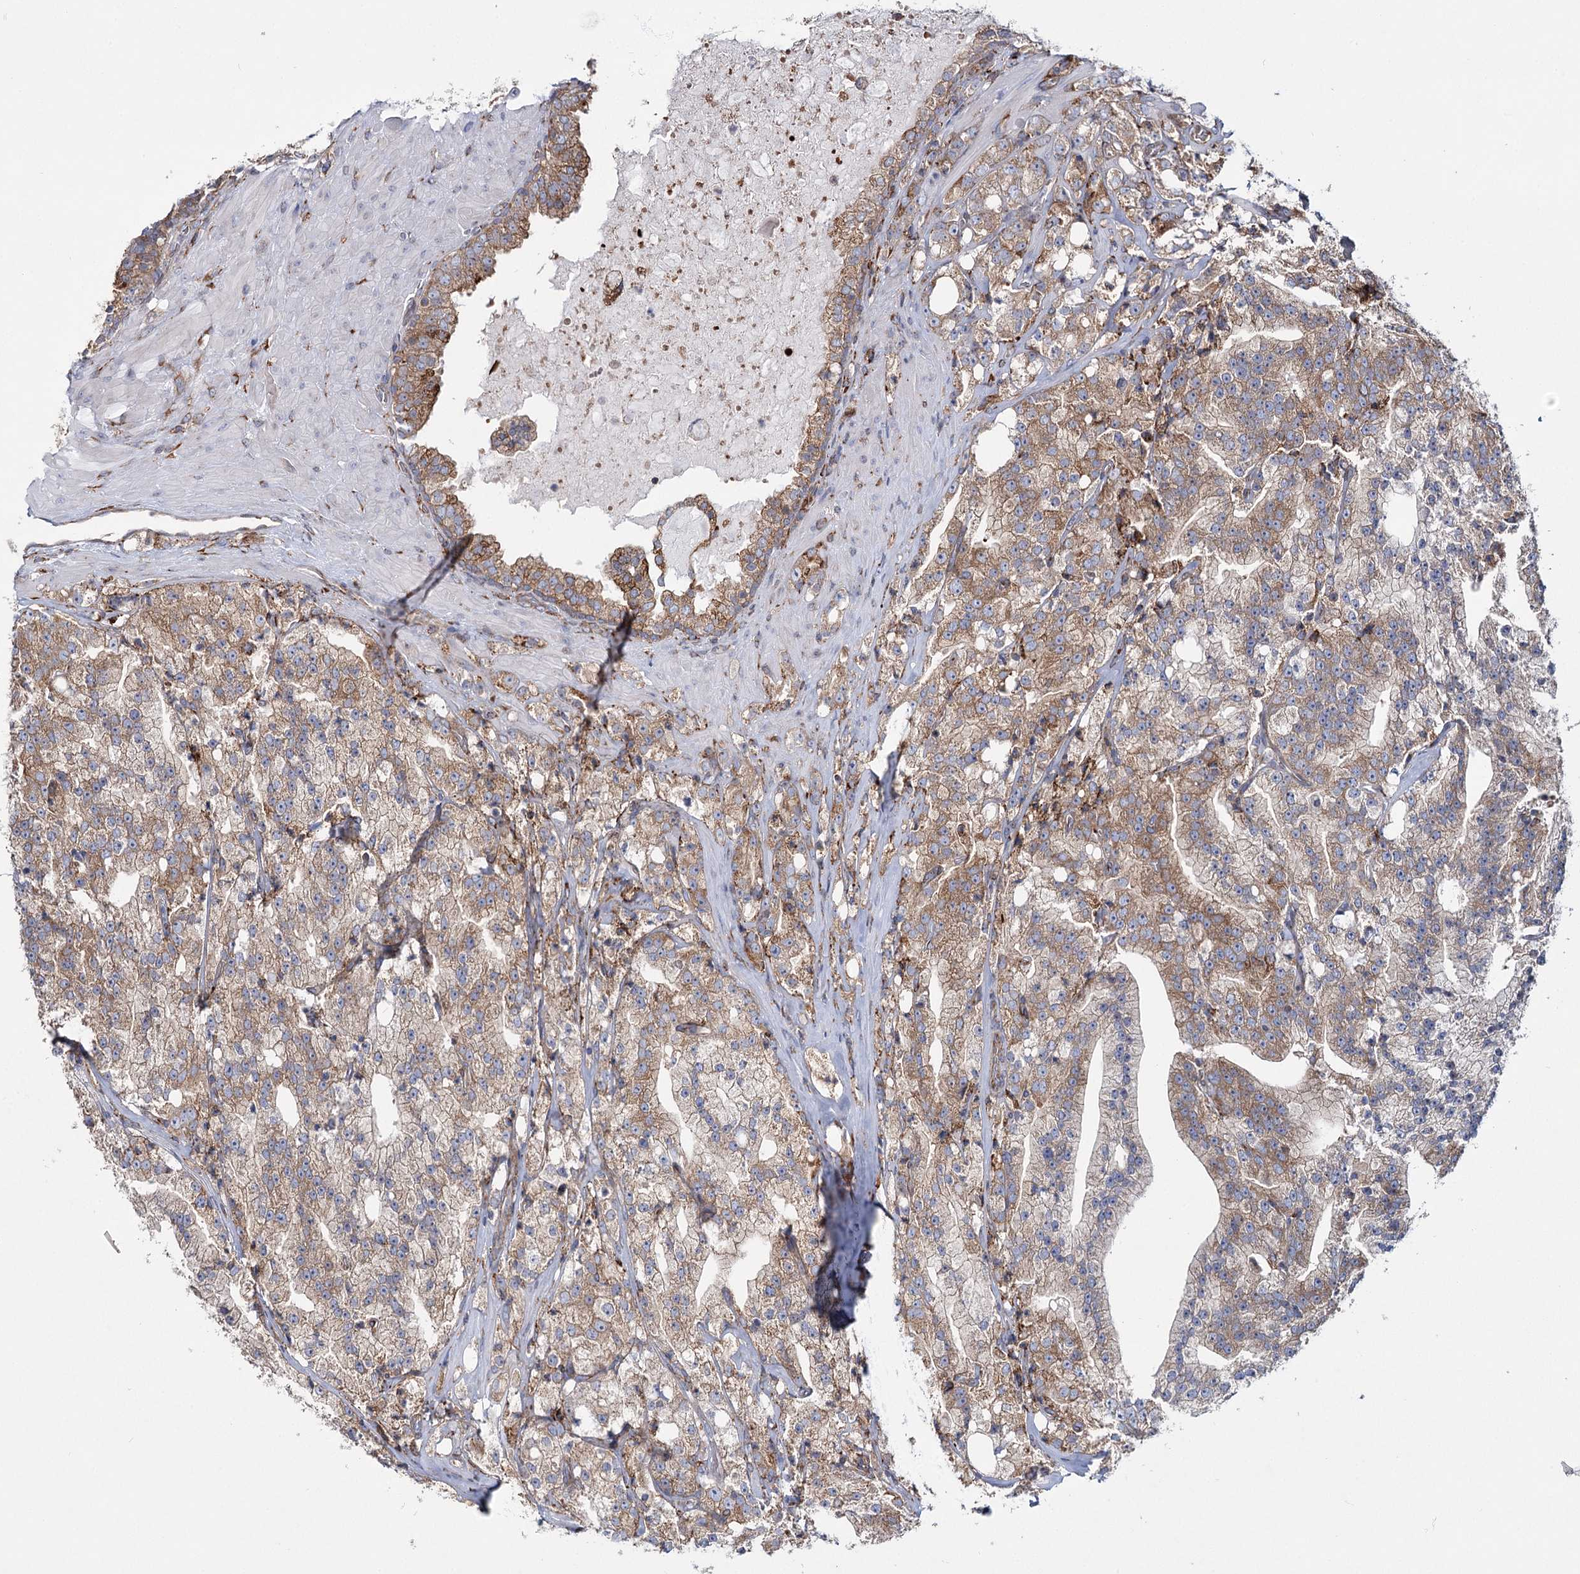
{"staining": {"intensity": "moderate", "quantity": "25%-75%", "location": "cytoplasmic/membranous"}, "tissue": "prostate cancer", "cell_type": "Tumor cells", "image_type": "cancer", "snomed": [{"axis": "morphology", "description": "Adenocarcinoma, High grade"}, {"axis": "topography", "description": "Prostate"}], "caption": "Human prostate high-grade adenocarcinoma stained for a protein (brown) displays moderate cytoplasmic/membranous positive positivity in about 25%-75% of tumor cells.", "gene": "POGLUT1", "patient": {"sex": "male", "age": 64}}